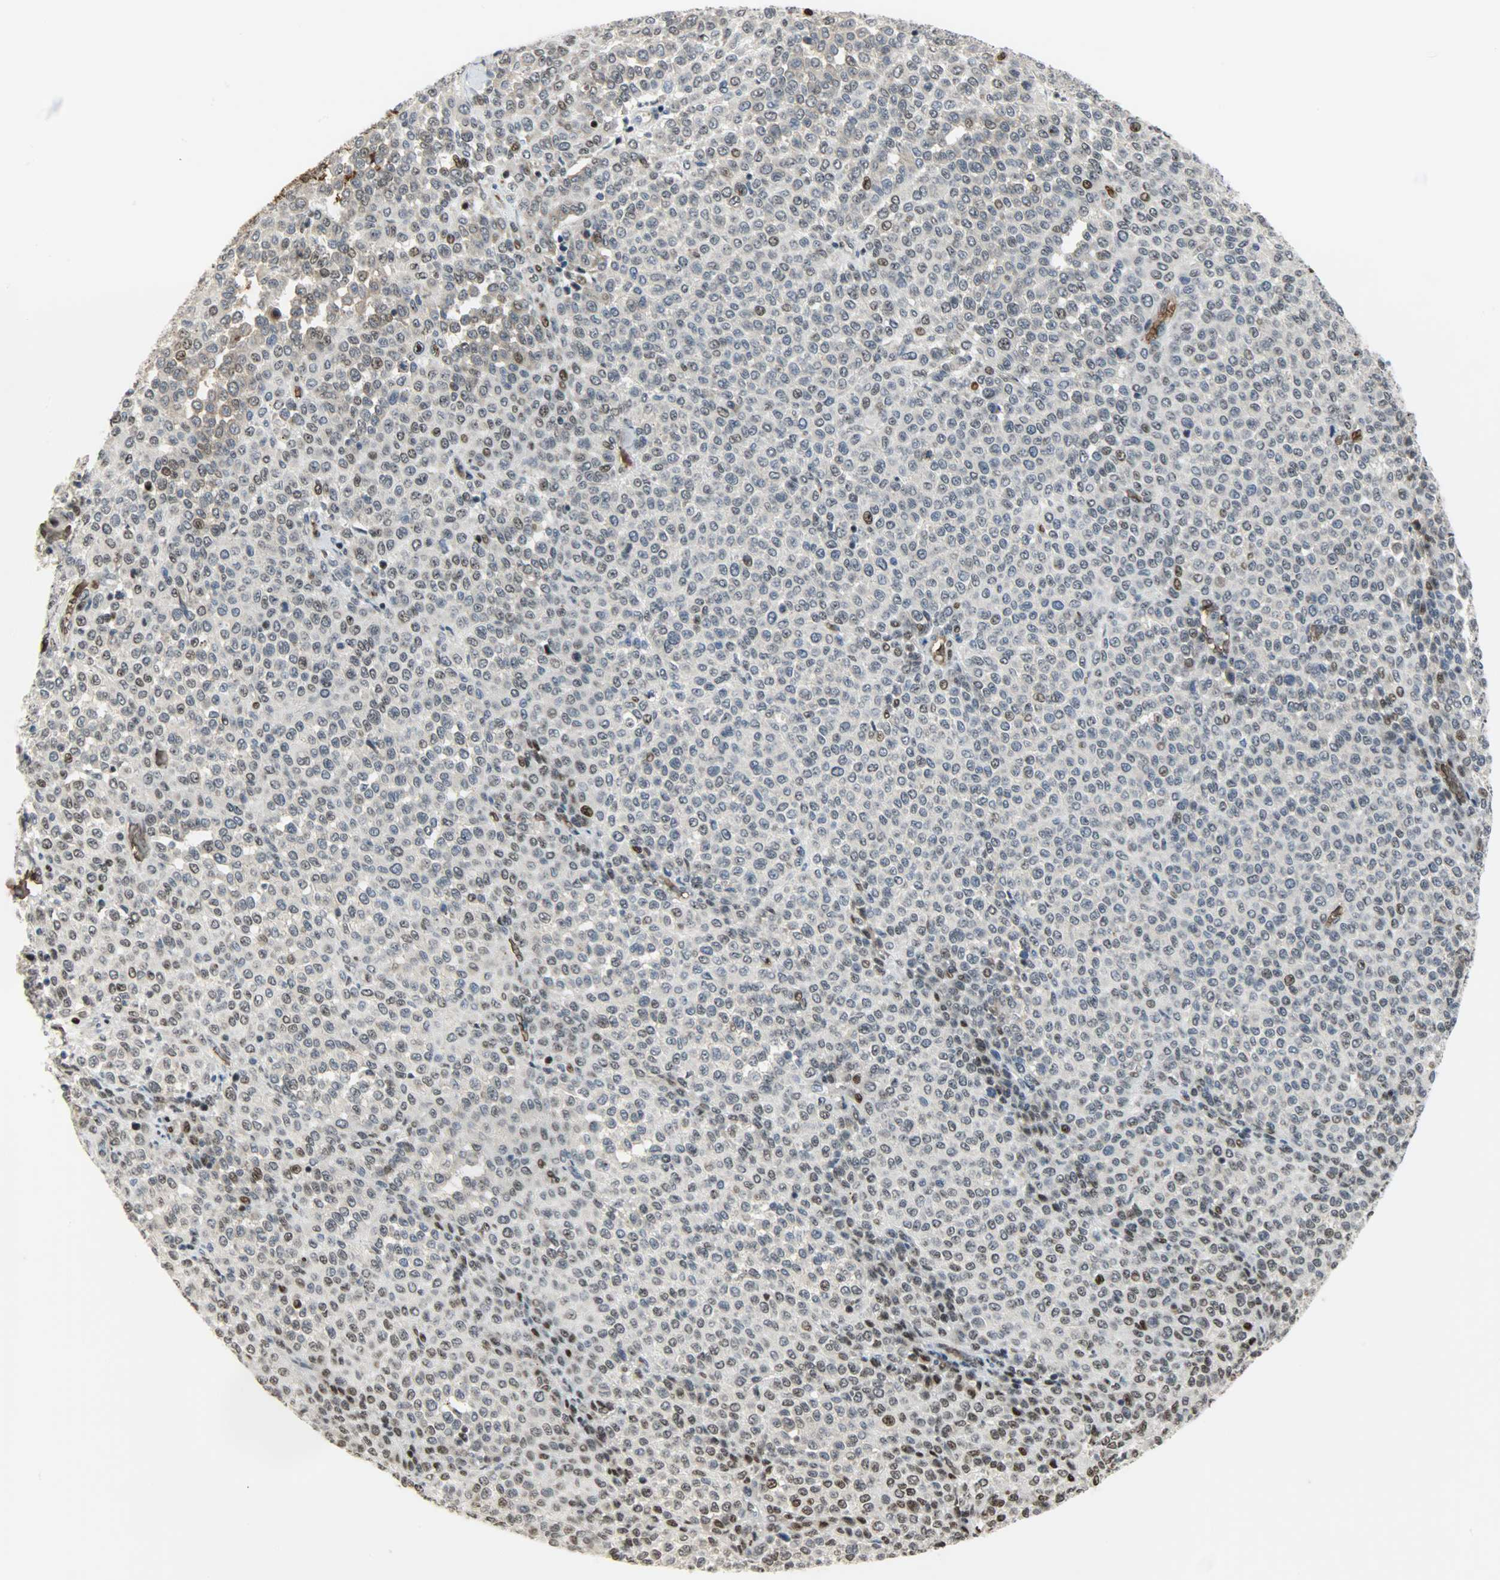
{"staining": {"intensity": "strong", "quantity": "<25%", "location": "cytoplasmic/membranous,nuclear"}, "tissue": "melanoma", "cell_type": "Tumor cells", "image_type": "cancer", "snomed": [{"axis": "morphology", "description": "Malignant melanoma, Metastatic site"}, {"axis": "topography", "description": "Pancreas"}], "caption": "Immunohistochemistry (DAB) staining of human malignant melanoma (metastatic site) exhibits strong cytoplasmic/membranous and nuclear protein positivity in about <25% of tumor cells.", "gene": "SNAI1", "patient": {"sex": "female", "age": 30}}